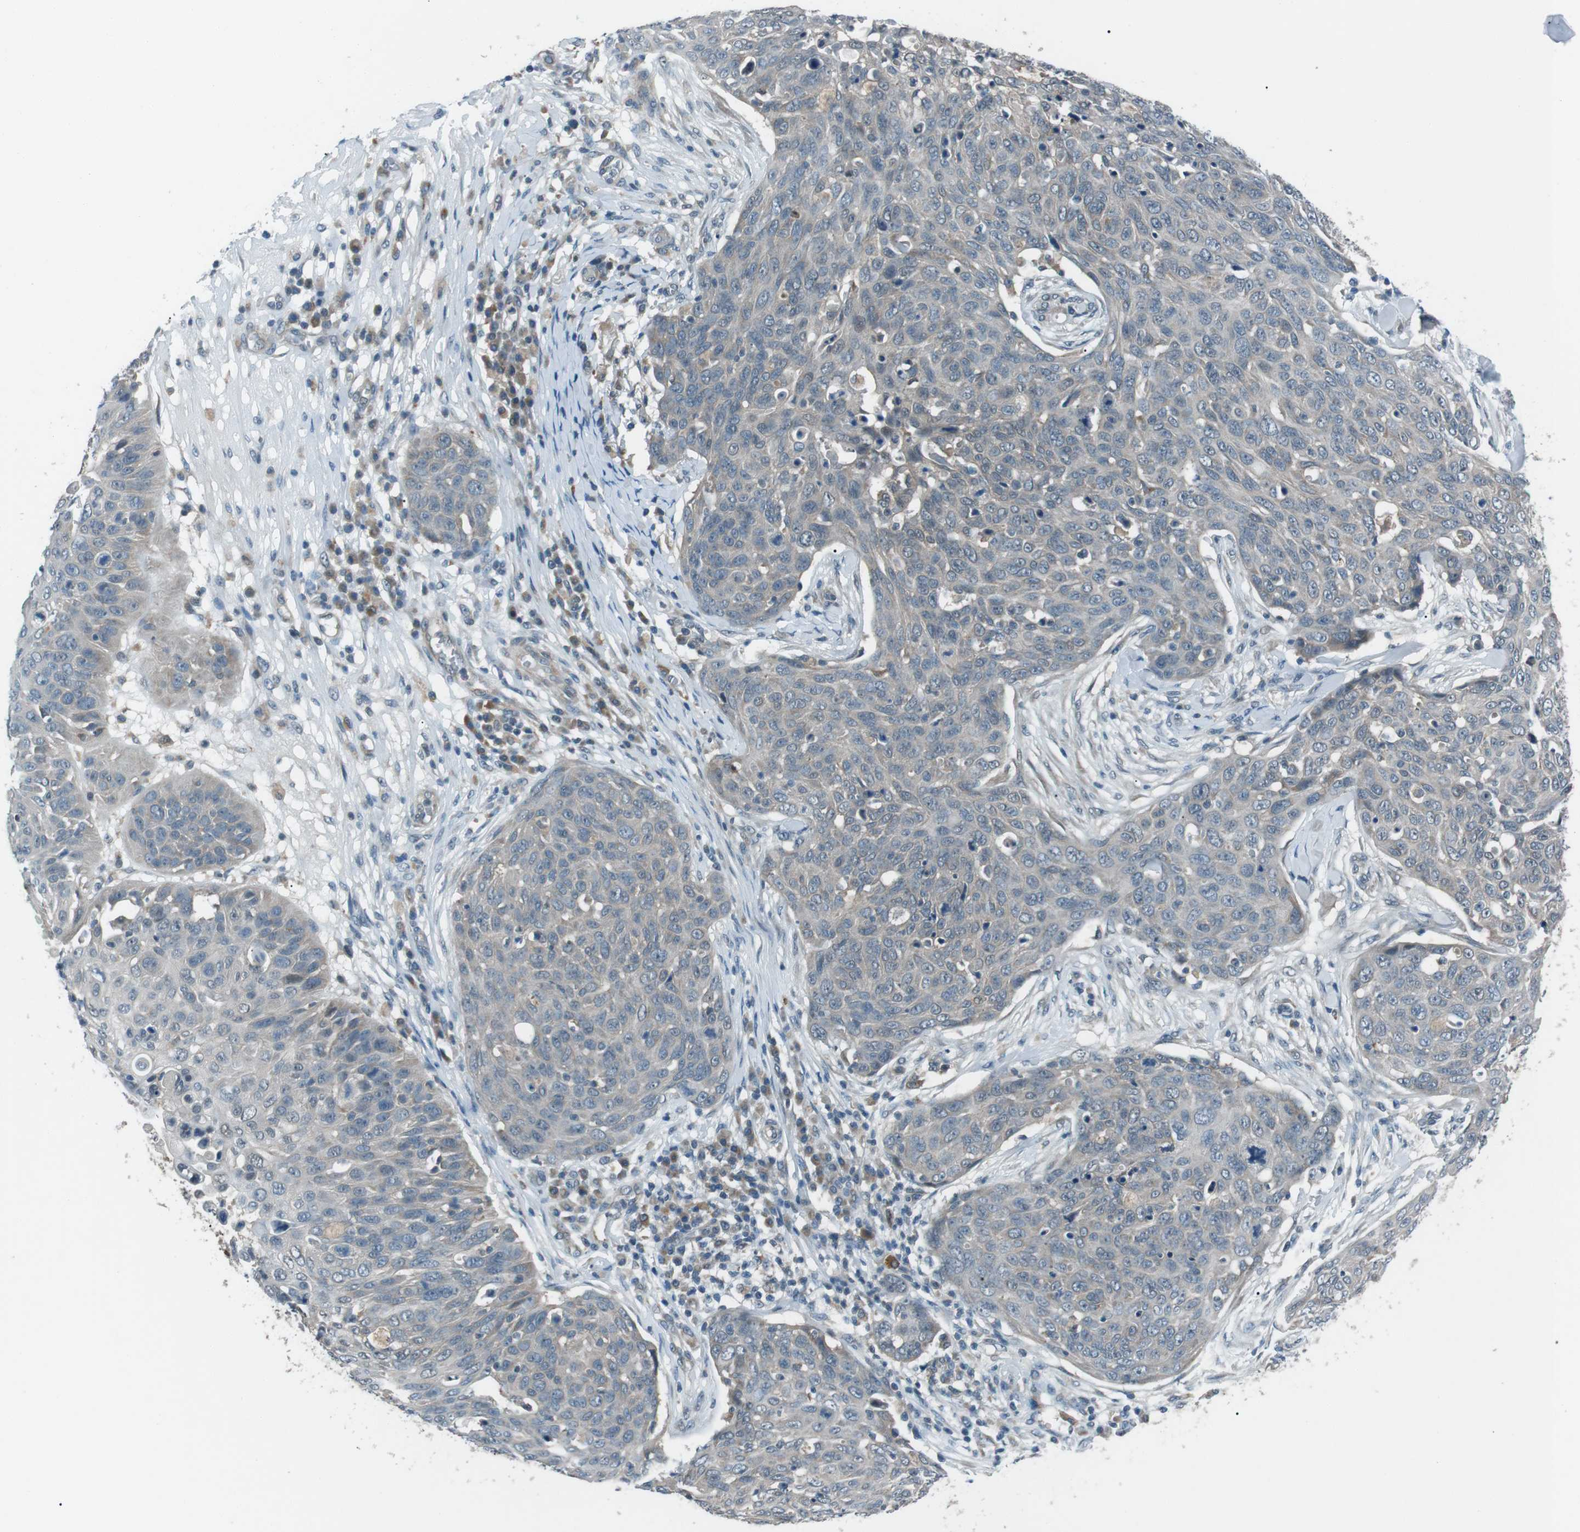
{"staining": {"intensity": "weak", "quantity": "<25%", "location": "cytoplasmic/membranous"}, "tissue": "skin cancer", "cell_type": "Tumor cells", "image_type": "cancer", "snomed": [{"axis": "morphology", "description": "Squamous cell carcinoma in situ, NOS"}, {"axis": "morphology", "description": "Squamous cell carcinoma, NOS"}, {"axis": "topography", "description": "Skin"}], "caption": "This is an immunohistochemistry (IHC) photomicrograph of squamous cell carcinoma (skin). There is no expression in tumor cells.", "gene": "LRIG2", "patient": {"sex": "male", "age": 93}}